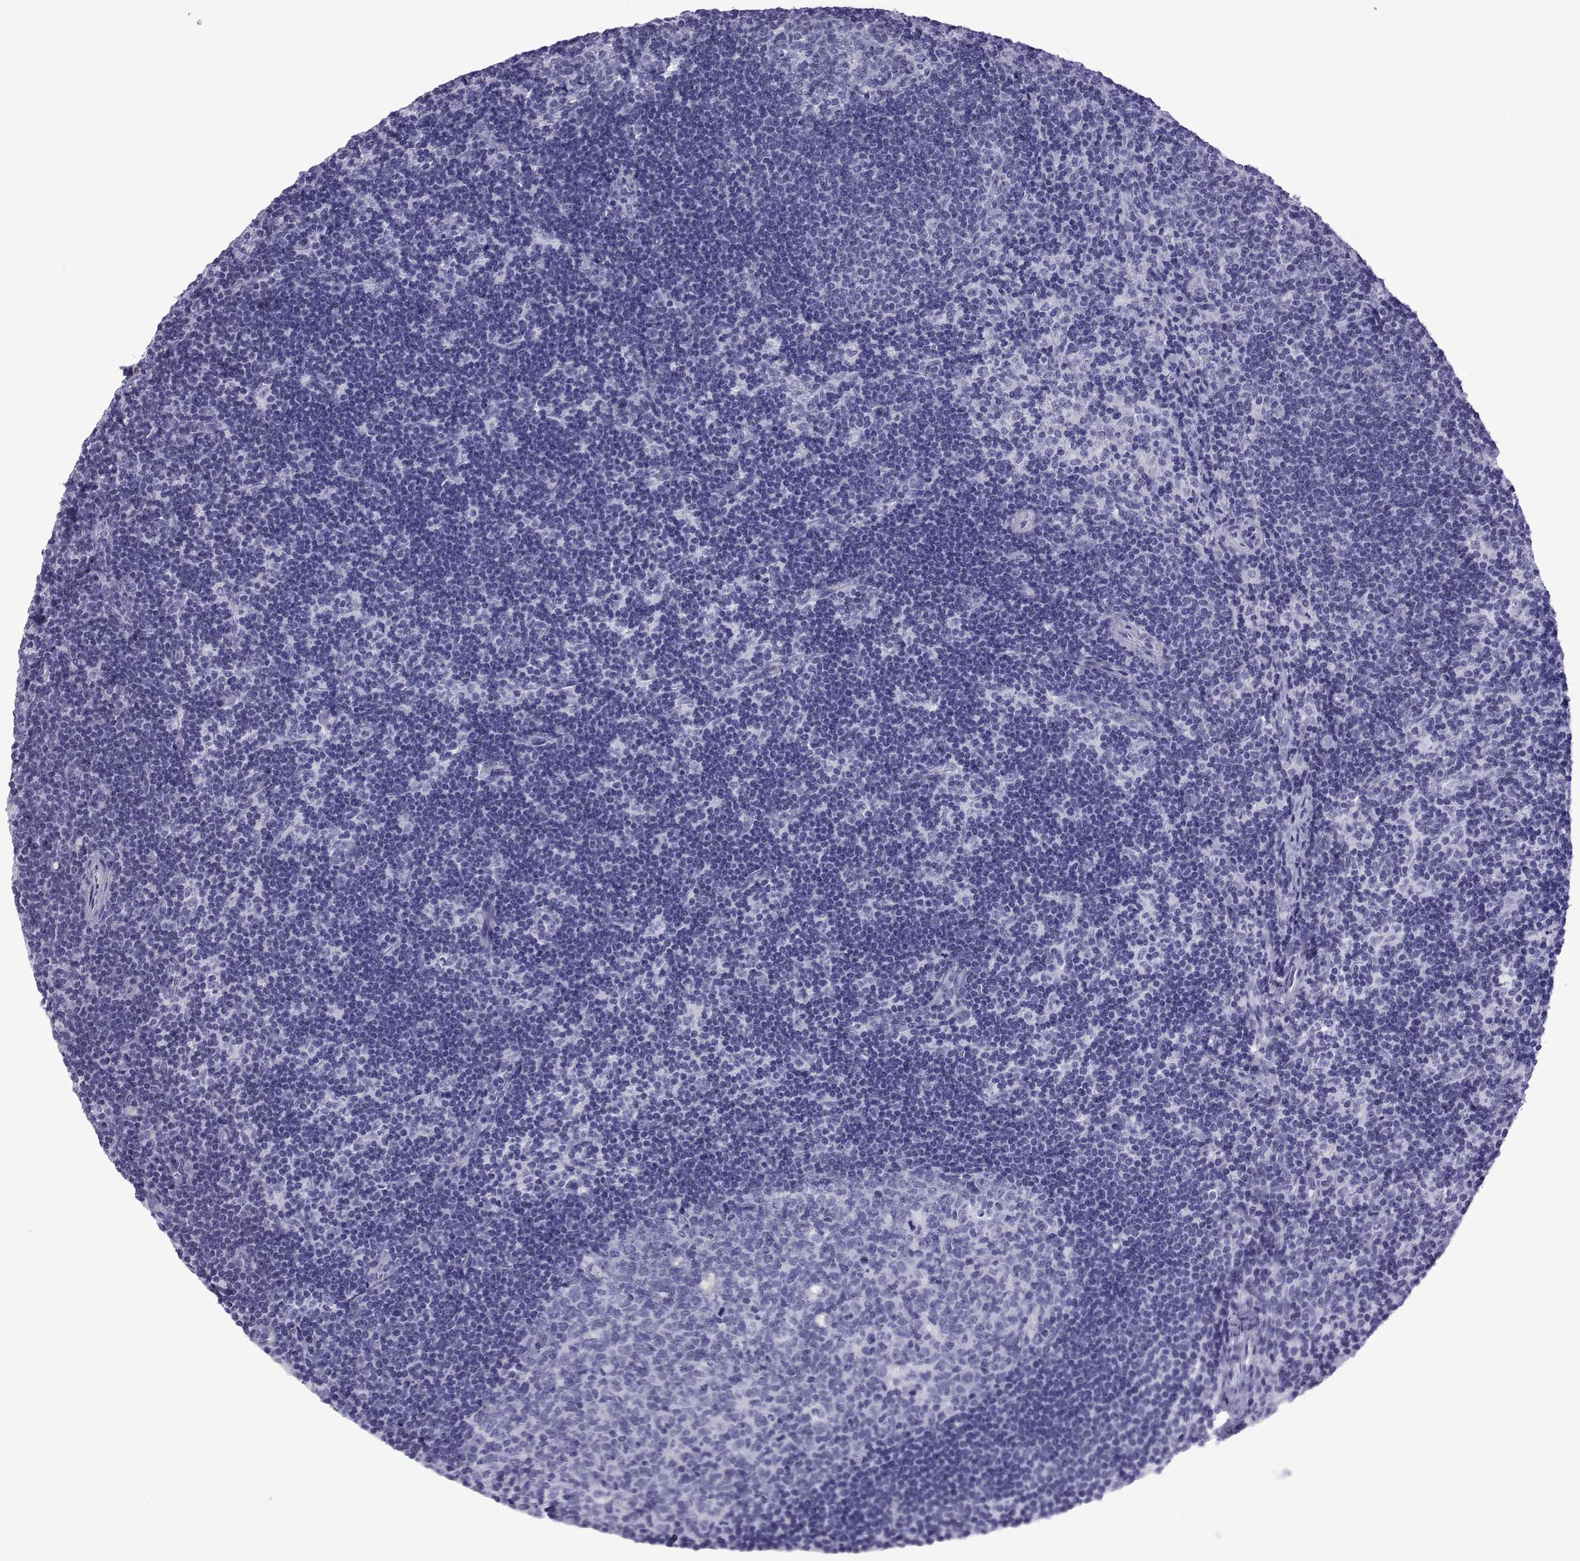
{"staining": {"intensity": "negative", "quantity": "none", "location": "none"}, "tissue": "lymph node", "cell_type": "Germinal center cells", "image_type": "normal", "snomed": [{"axis": "morphology", "description": "Normal tissue, NOS"}, {"axis": "topography", "description": "Lymph node"}], "caption": "A histopathology image of lymph node stained for a protein shows no brown staining in germinal center cells. (Stains: DAB immunohistochemistry (IHC) with hematoxylin counter stain, Microscopy: brightfield microscopy at high magnification).", "gene": "SPANXA1", "patient": {"sex": "female", "age": 34}}